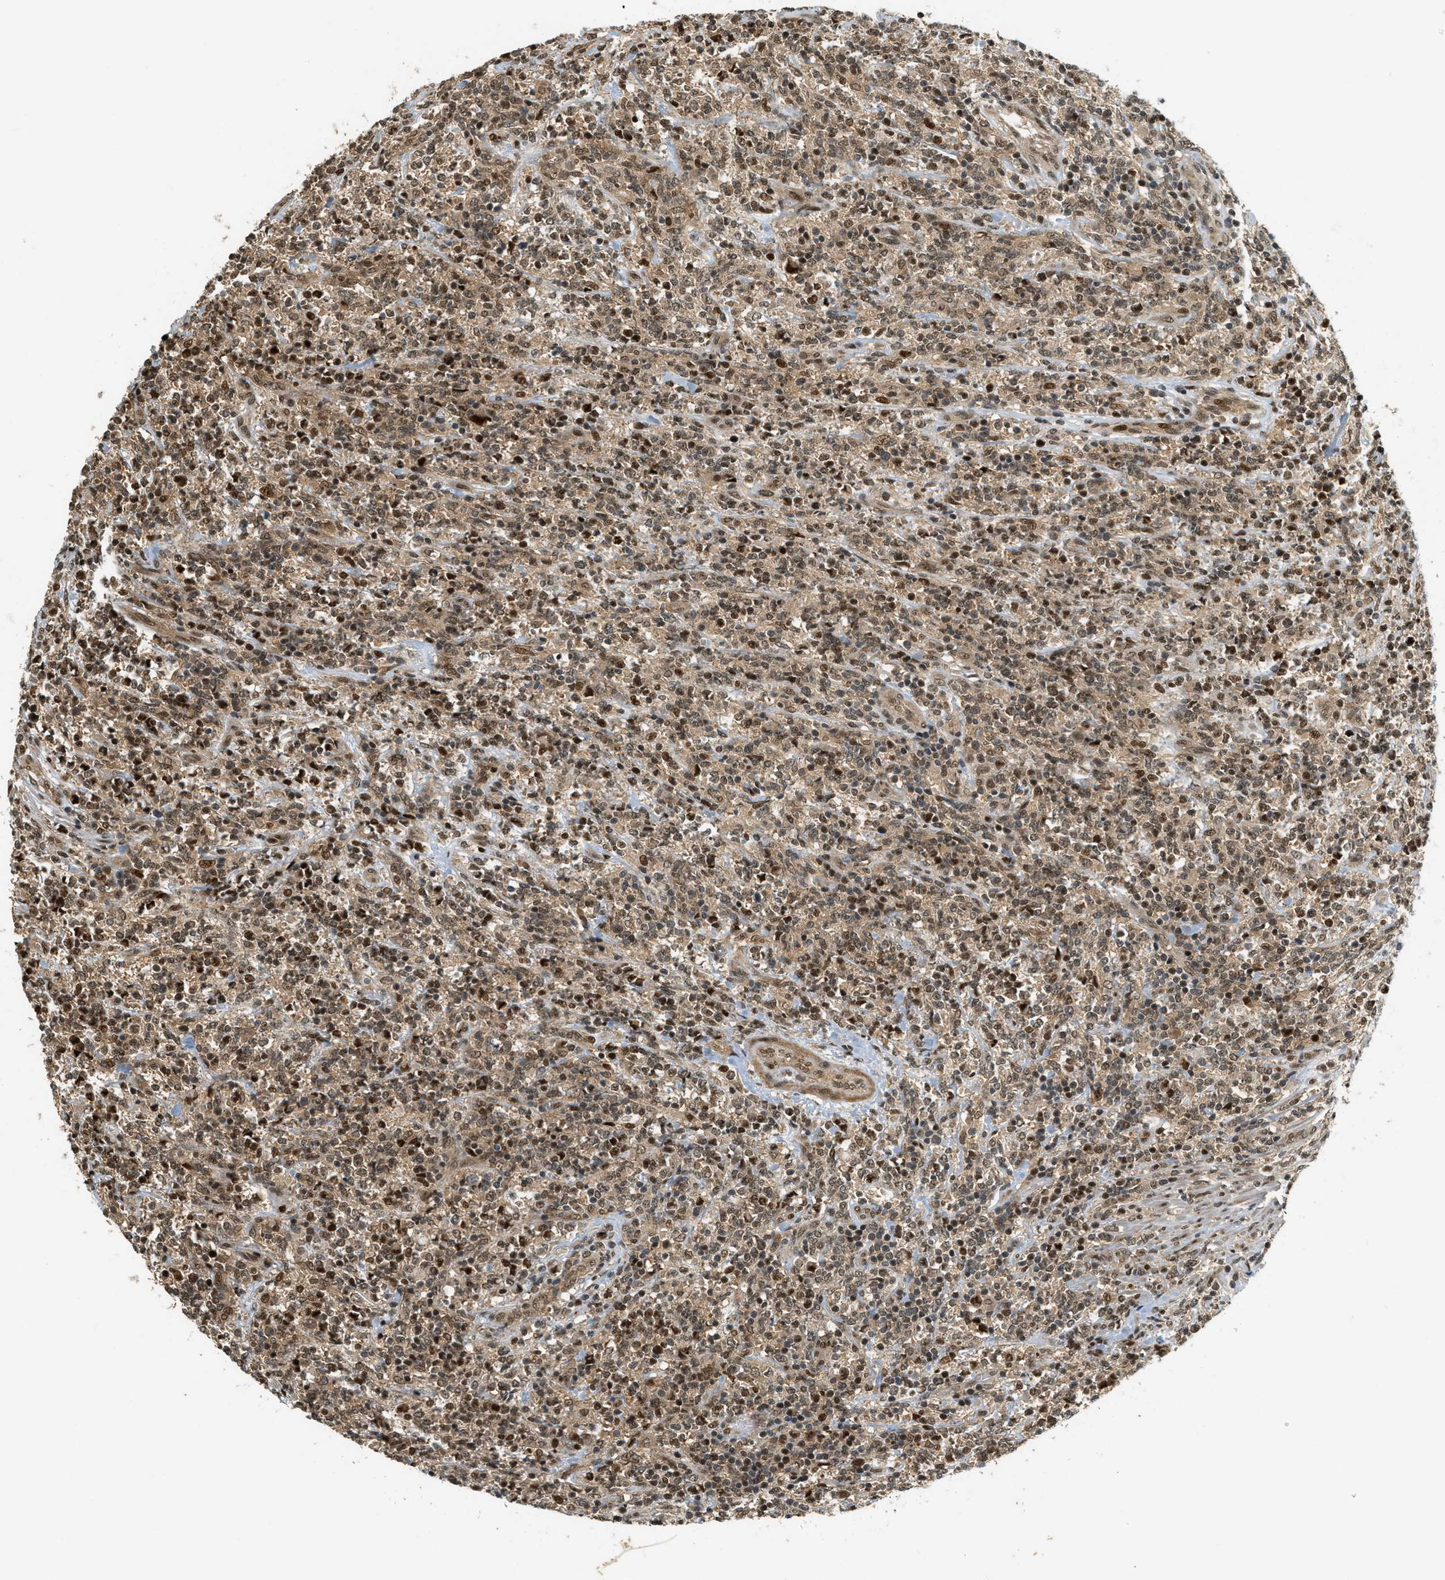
{"staining": {"intensity": "moderate", "quantity": ">75%", "location": "cytoplasmic/membranous,nuclear"}, "tissue": "lymphoma", "cell_type": "Tumor cells", "image_type": "cancer", "snomed": [{"axis": "morphology", "description": "Malignant lymphoma, non-Hodgkin's type, High grade"}, {"axis": "topography", "description": "Soft tissue"}], "caption": "Tumor cells exhibit moderate cytoplasmic/membranous and nuclear positivity in about >75% of cells in malignant lymphoma, non-Hodgkin's type (high-grade).", "gene": "FOXM1", "patient": {"sex": "male", "age": 18}}